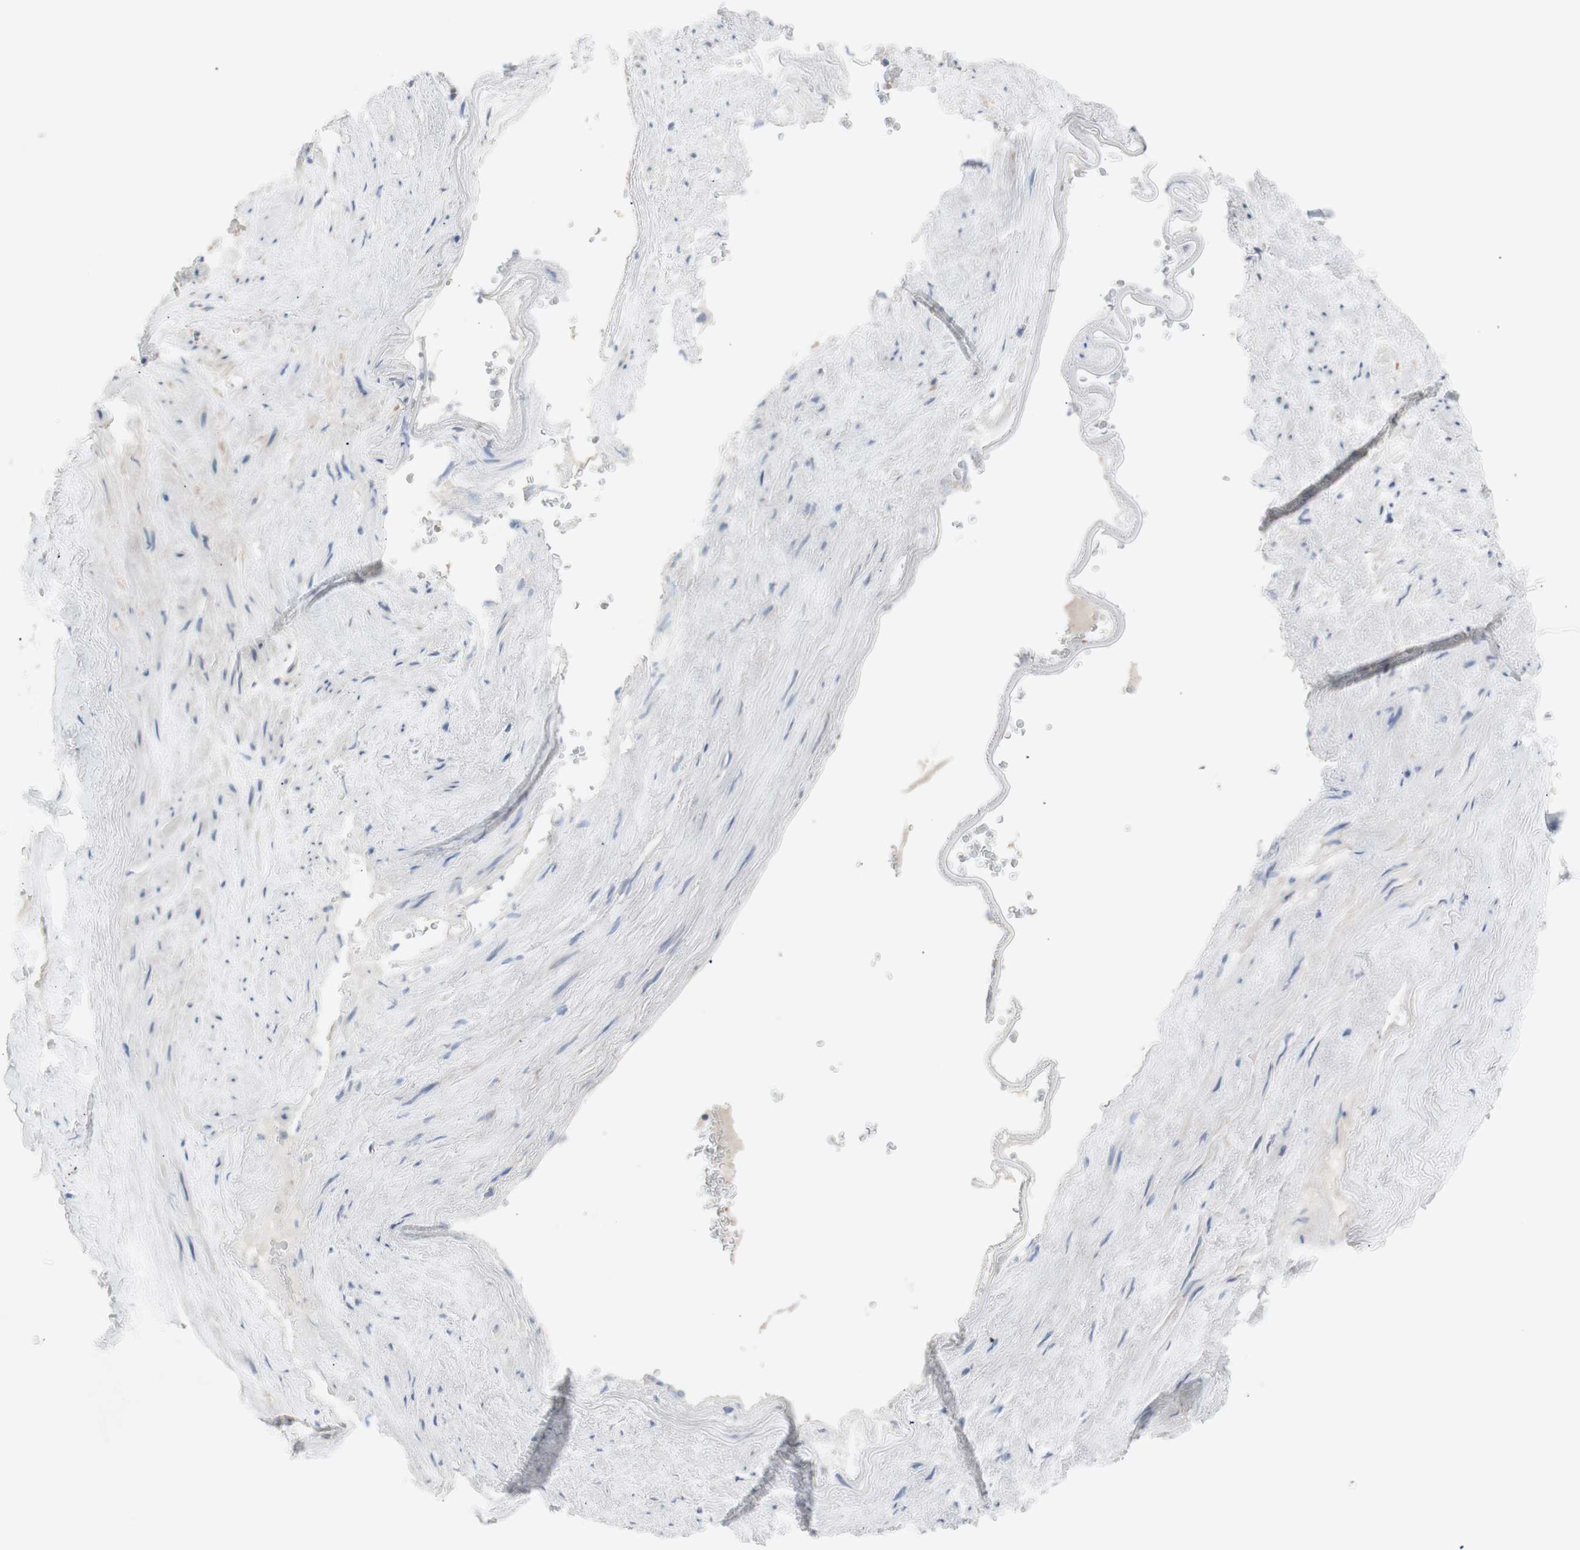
{"staining": {"intensity": "negative", "quantity": "none", "location": "none"}, "tissue": "adipose tissue", "cell_type": "Adipocytes", "image_type": "normal", "snomed": [{"axis": "morphology", "description": "Normal tissue, NOS"}, {"axis": "topography", "description": "Peripheral nerve tissue"}], "caption": "This image is of normal adipose tissue stained with immunohistochemistry (IHC) to label a protein in brown with the nuclei are counter-stained blue. There is no staining in adipocytes.", "gene": "PRMT5", "patient": {"sex": "male", "age": 70}}